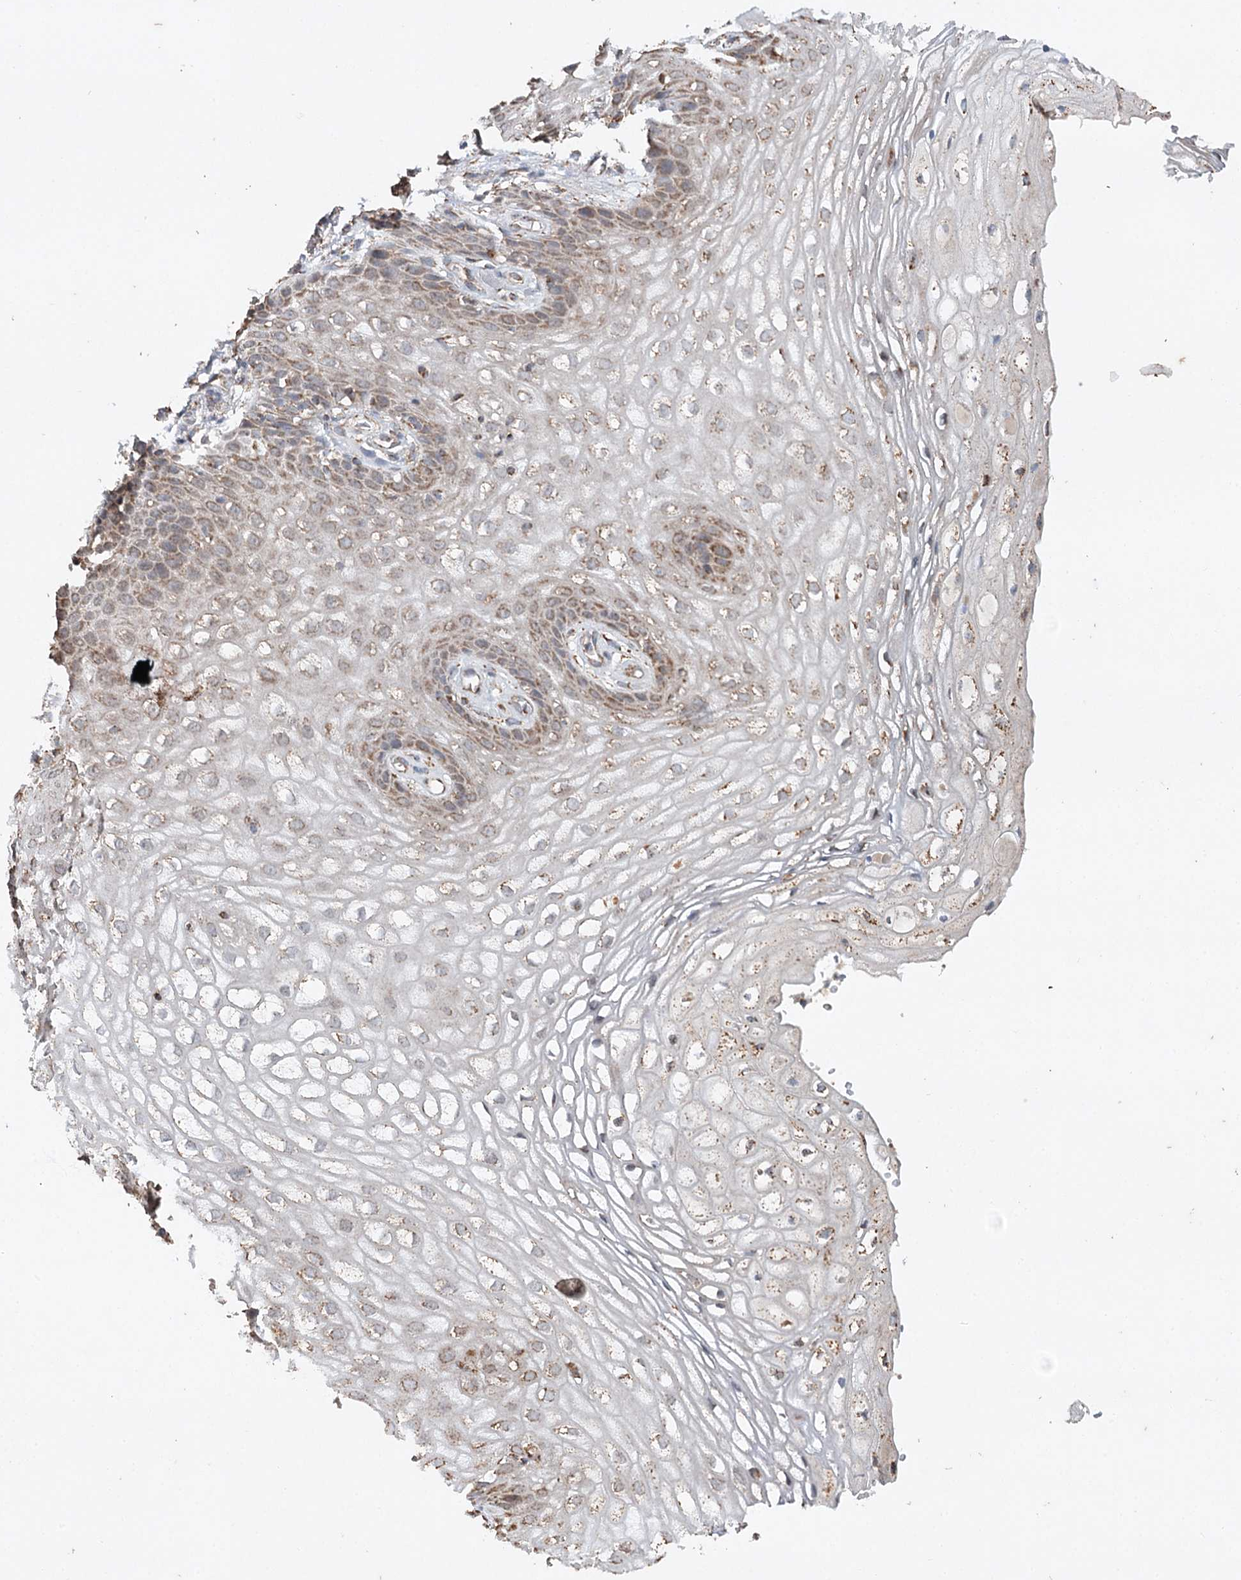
{"staining": {"intensity": "moderate", "quantity": "25%-75%", "location": "cytoplasmic/membranous"}, "tissue": "vagina", "cell_type": "Squamous epithelial cells", "image_type": "normal", "snomed": [{"axis": "morphology", "description": "Normal tissue, NOS"}, {"axis": "topography", "description": "Vagina"}], "caption": "This histopathology image demonstrates immunohistochemistry (IHC) staining of benign vagina, with medium moderate cytoplasmic/membranous expression in about 25%-75% of squamous epithelial cells.", "gene": "PIK3CB", "patient": {"sex": "female", "age": 60}}